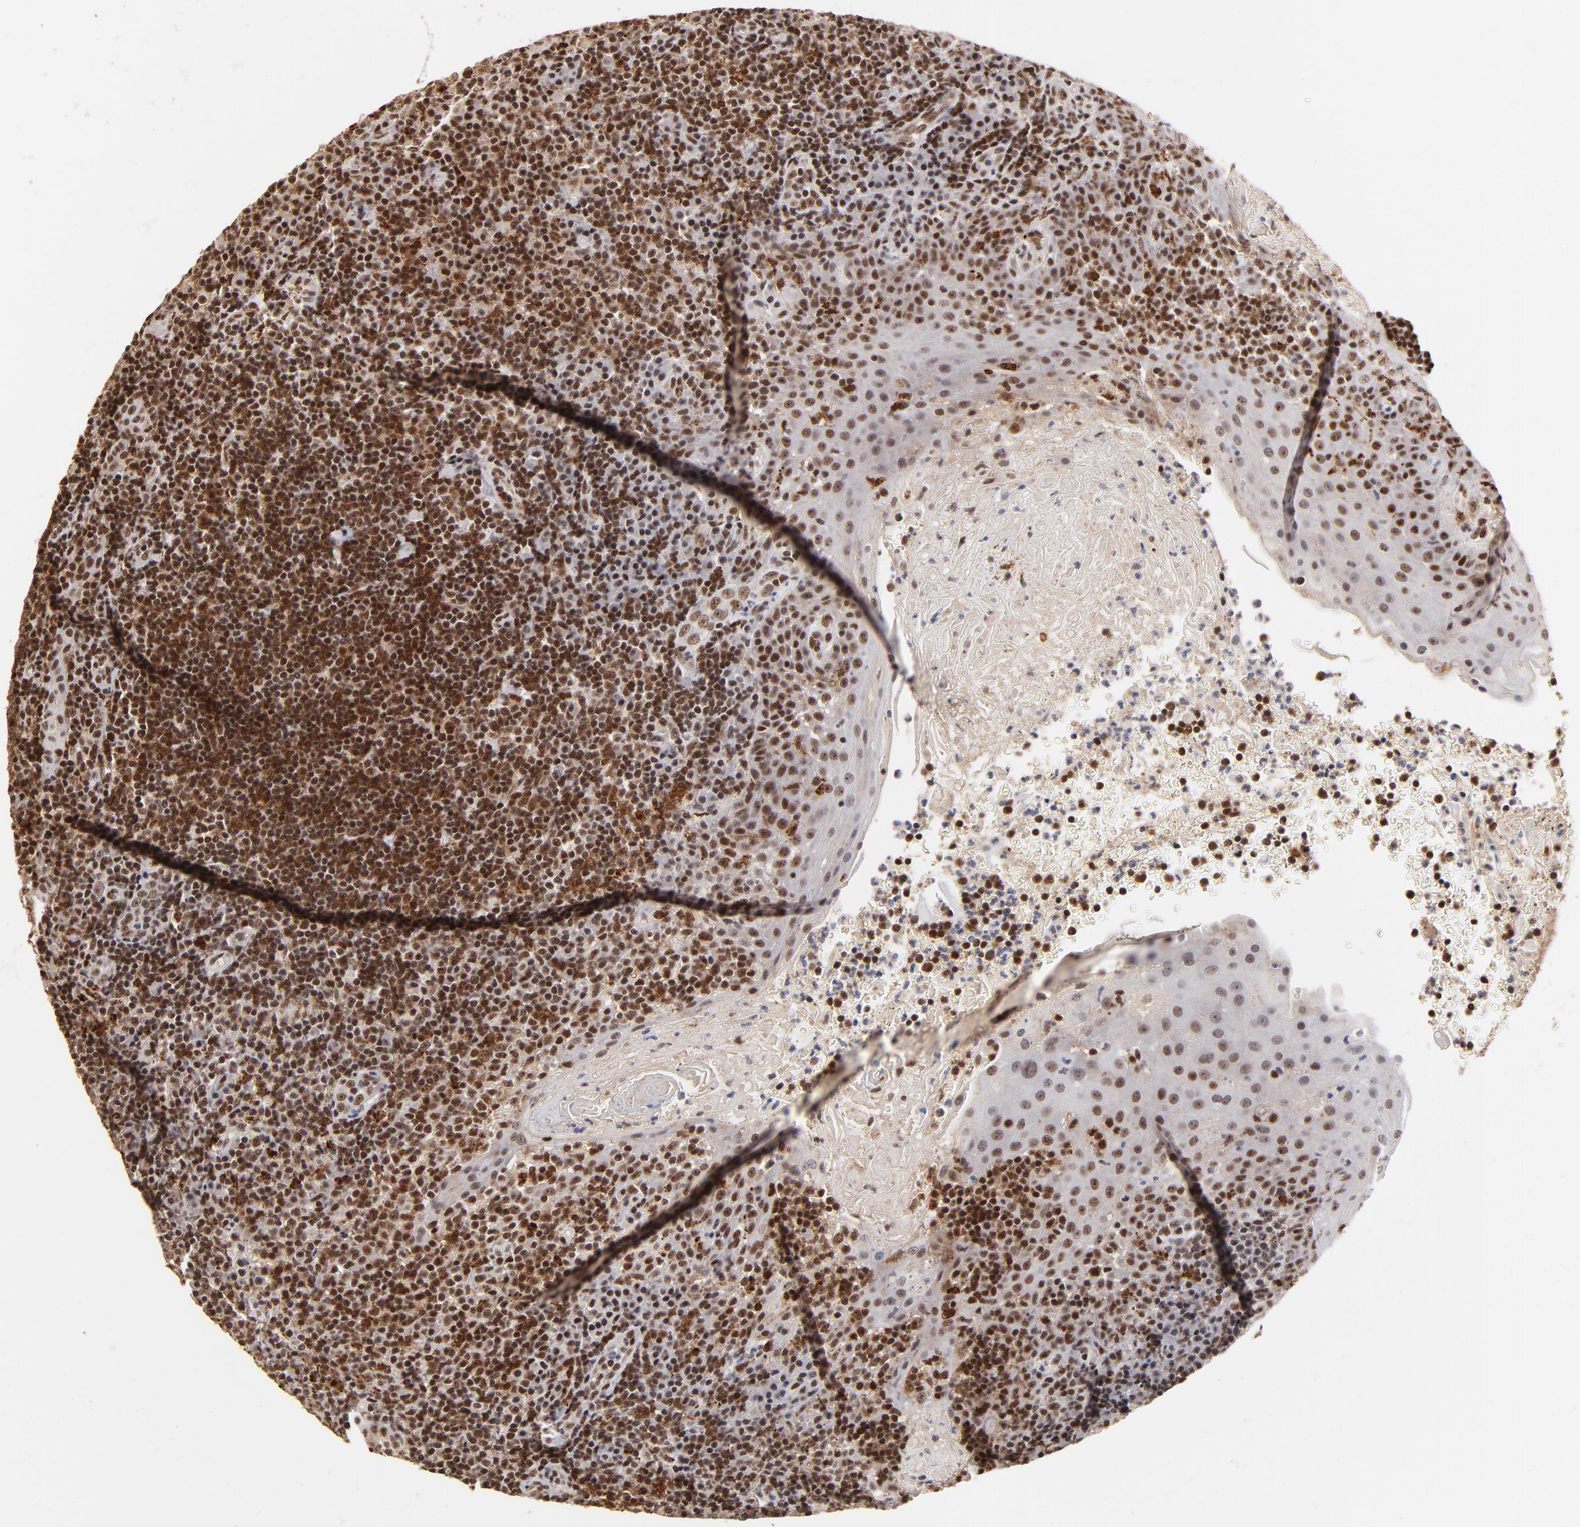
{"staining": {"intensity": "strong", "quantity": ">75%", "location": "nuclear"}, "tissue": "tonsil", "cell_type": "Germinal center cells", "image_type": "normal", "snomed": [{"axis": "morphology", "description": "Normal tissue, NOS"}, {"axis": "topography", "description": "Tonsil"}], "caption": "A high-resolution image shows IHC staining of normal tonsil, which displays strong nuclear staining in approximately >75% of germinal center cells. Nuclei are stained in blue.", "gene": "ZNF146", "patient": {"sex": "female", "age": 40}}